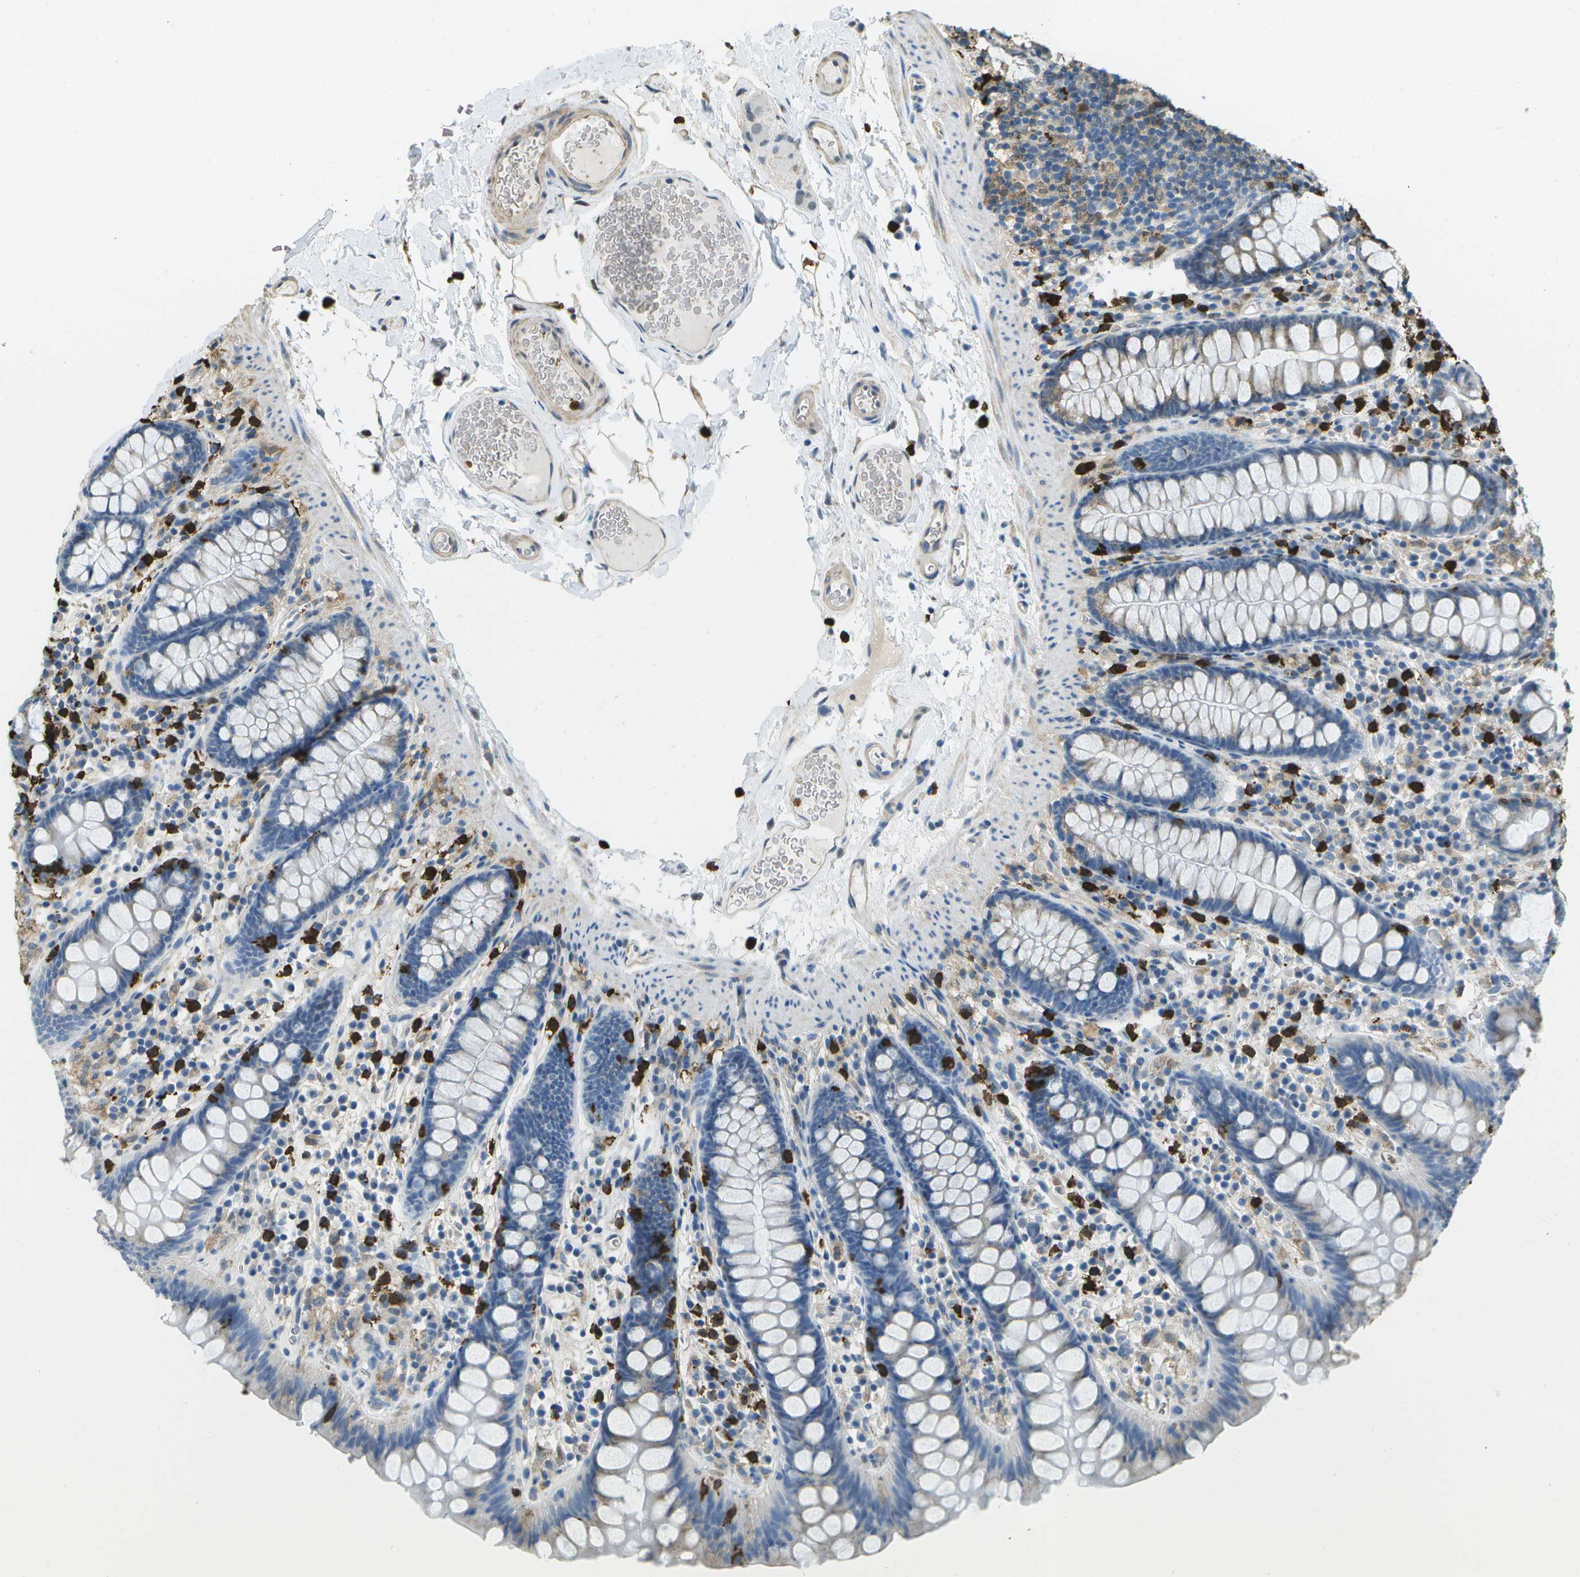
{"staining": {"intensity": "weak", "quantity": ">75%", "location": "cytoplasmic/membranous"}, "tissue": "colon", "cell_type": "Endothelial cells", "image_type": "normal", "snomed": [{"axis": "morphology", "description": "Normal tissue, NOS"}, {"axis": "topography", "description": "Colon"}], "caption": "DAB immunohistochemical staining of unremarkable human colon exhibits weak cytoplasmic/membranous protein staining in about >75% of endothelial cells.", "gene": "CACHD1", "patient": {"sex": "female", "age": 80}}